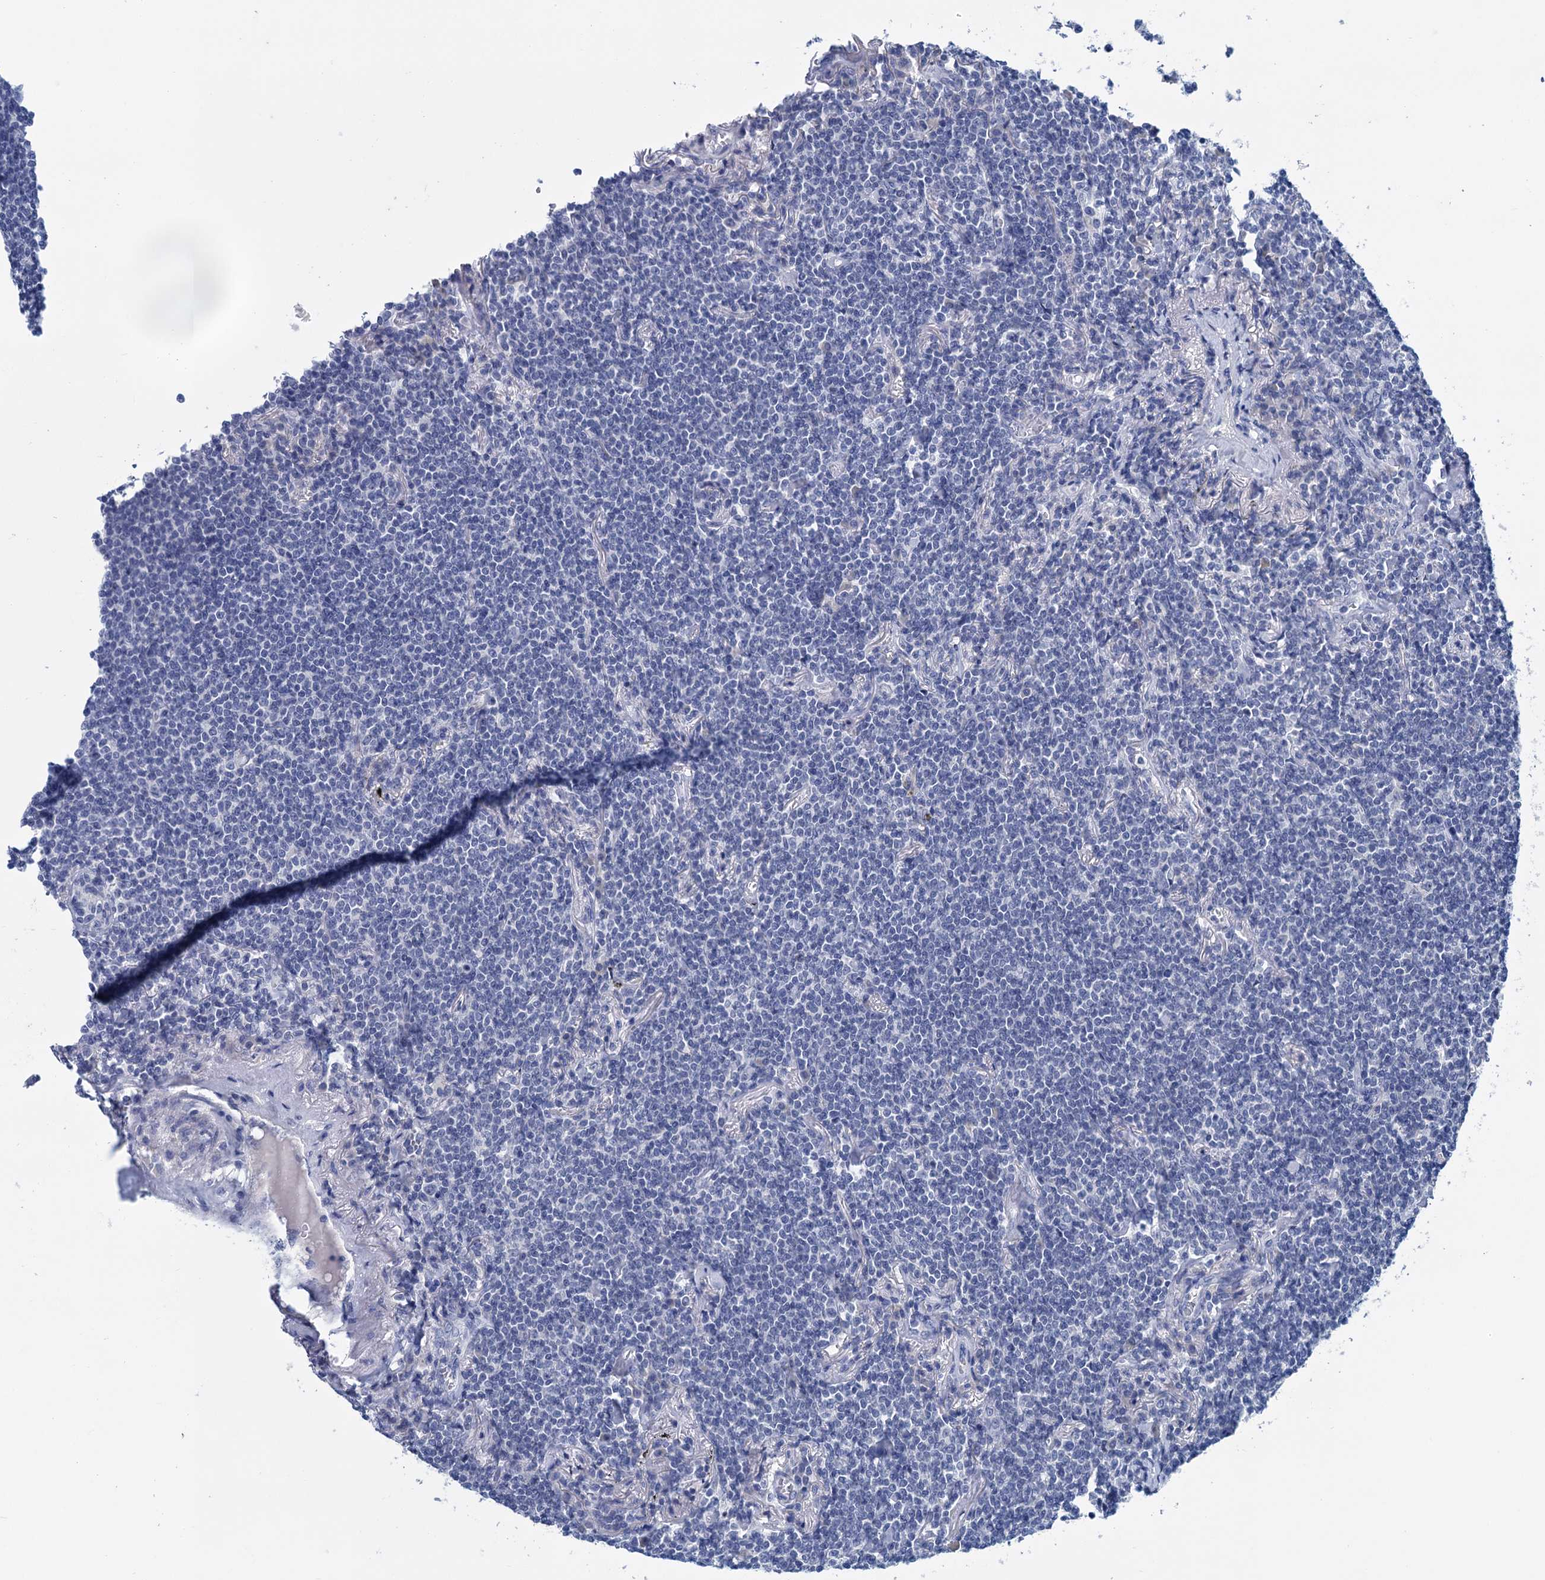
{"staining": {"intensity": "negative", "quantity": "none", "location": "none"}, "tissue": "lymphoma", "cell_type": "Tumor cells", "image_type": "cancer", "snomed": [{"axis": "morphology", "description": "Malignant lymphoma, non-Hodgkin's type, Low grade"}, {"axis": "topography", "description": "Lung"}], "caption": "There is no significant staining in tumor cells of lymphoma.", "gene": "MYOZ3", "patient": {"sex": "female", "age": 71}}